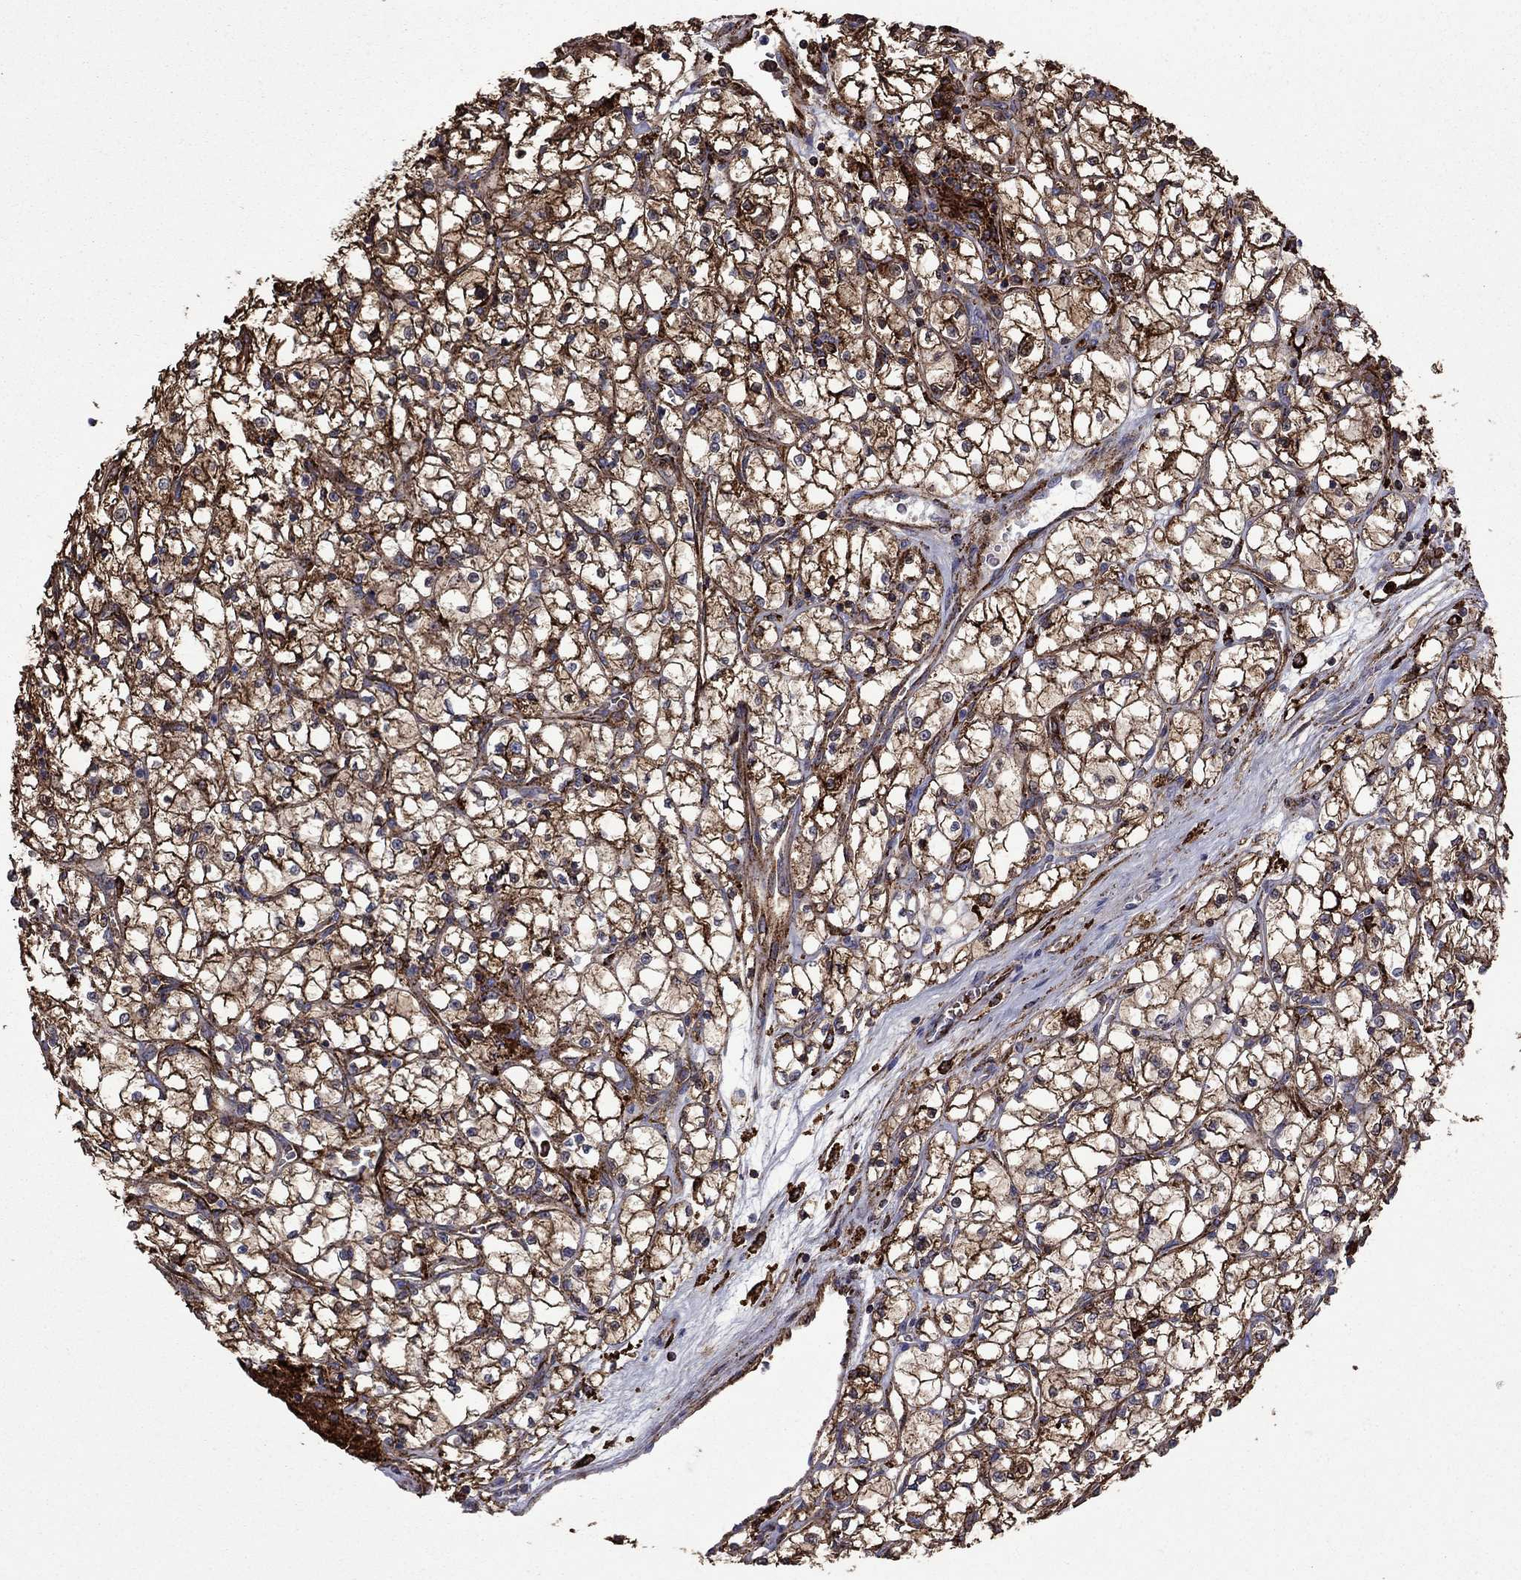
{"staining": {"intensity": "strong", "quantity": ">75%", "location": "cytoplasmic/membranous"}, "tissue": "renal cancer", "cell_type": "Tumor cells", "image_type": "cancer", "snomed": [{"axis": "morphology", "description": "Adenocarcinoma, NOS"}, {"axis": "topography", "description": "Kidney"}], "caption": "Adenocarcinoma (renal) stained for a protein shows strong cytoplasmic/membranous positivity in tumor cells.", "gene": "PLAU", "patient": {"sex": "female", "age": 64}}